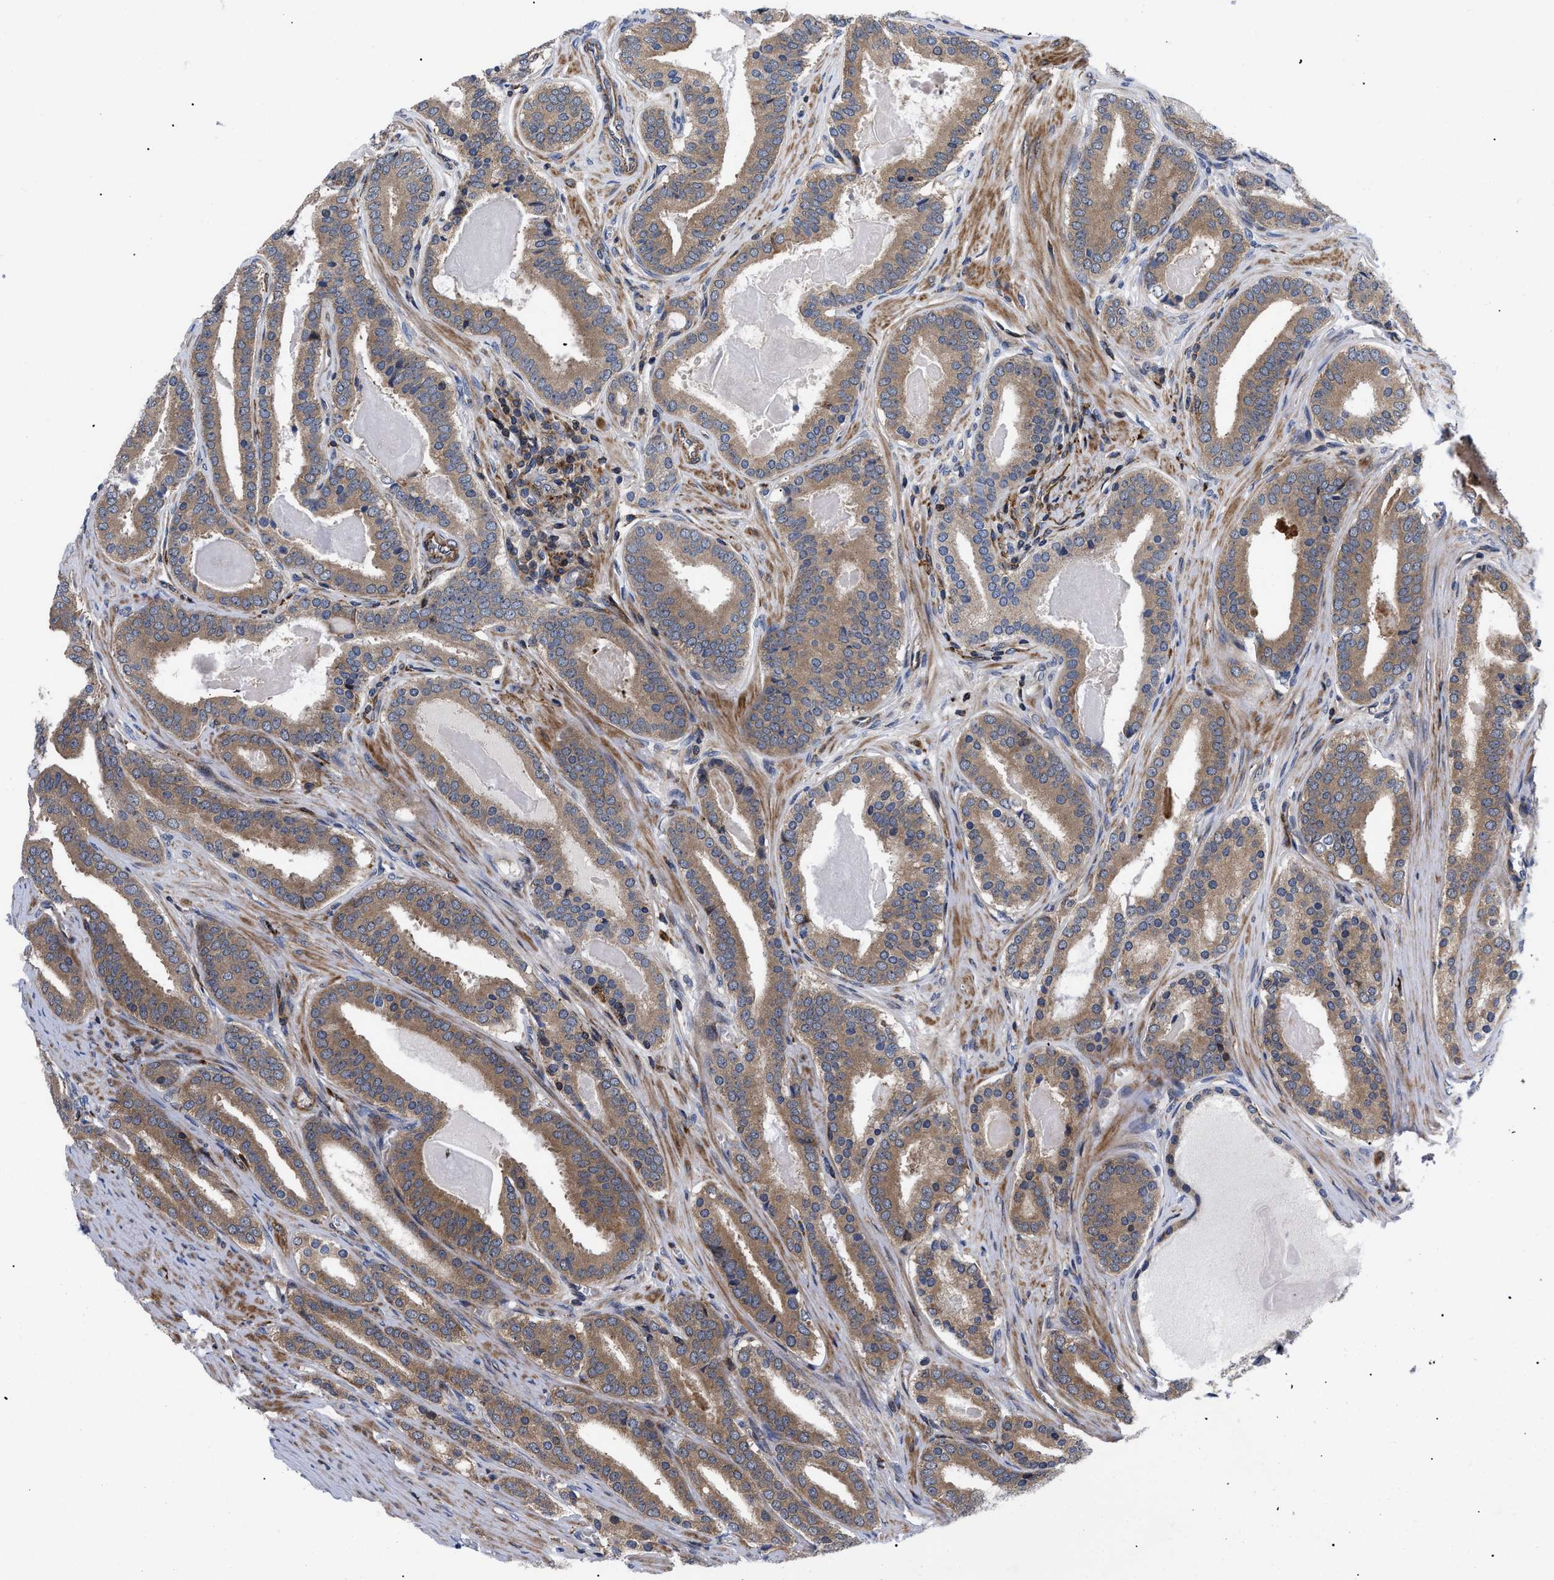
{"staining": {"intensity": "moderate", "quantity": ">75%", "location": "cytoplasmic/membranous"}, "tissue": "prostate cancer", "cell_type": "Tumor cells", "image_type": "cancer", "snomed": [{"axis": "morphology", "description": "Adenocarcinoma, High grade"}, {"axis": "topography", "description": "Prostate"}], "caption": "IHC micrograph of human prostate cancer (high-grade adenocarcinoma) stained for a protein (brown), which reveals medium levels of moderate cytoplasmic/membranous staining in approximately >75% of tumor cells.", "gene": "SPAST", "patient": {"sex": "male", "age": 60}}